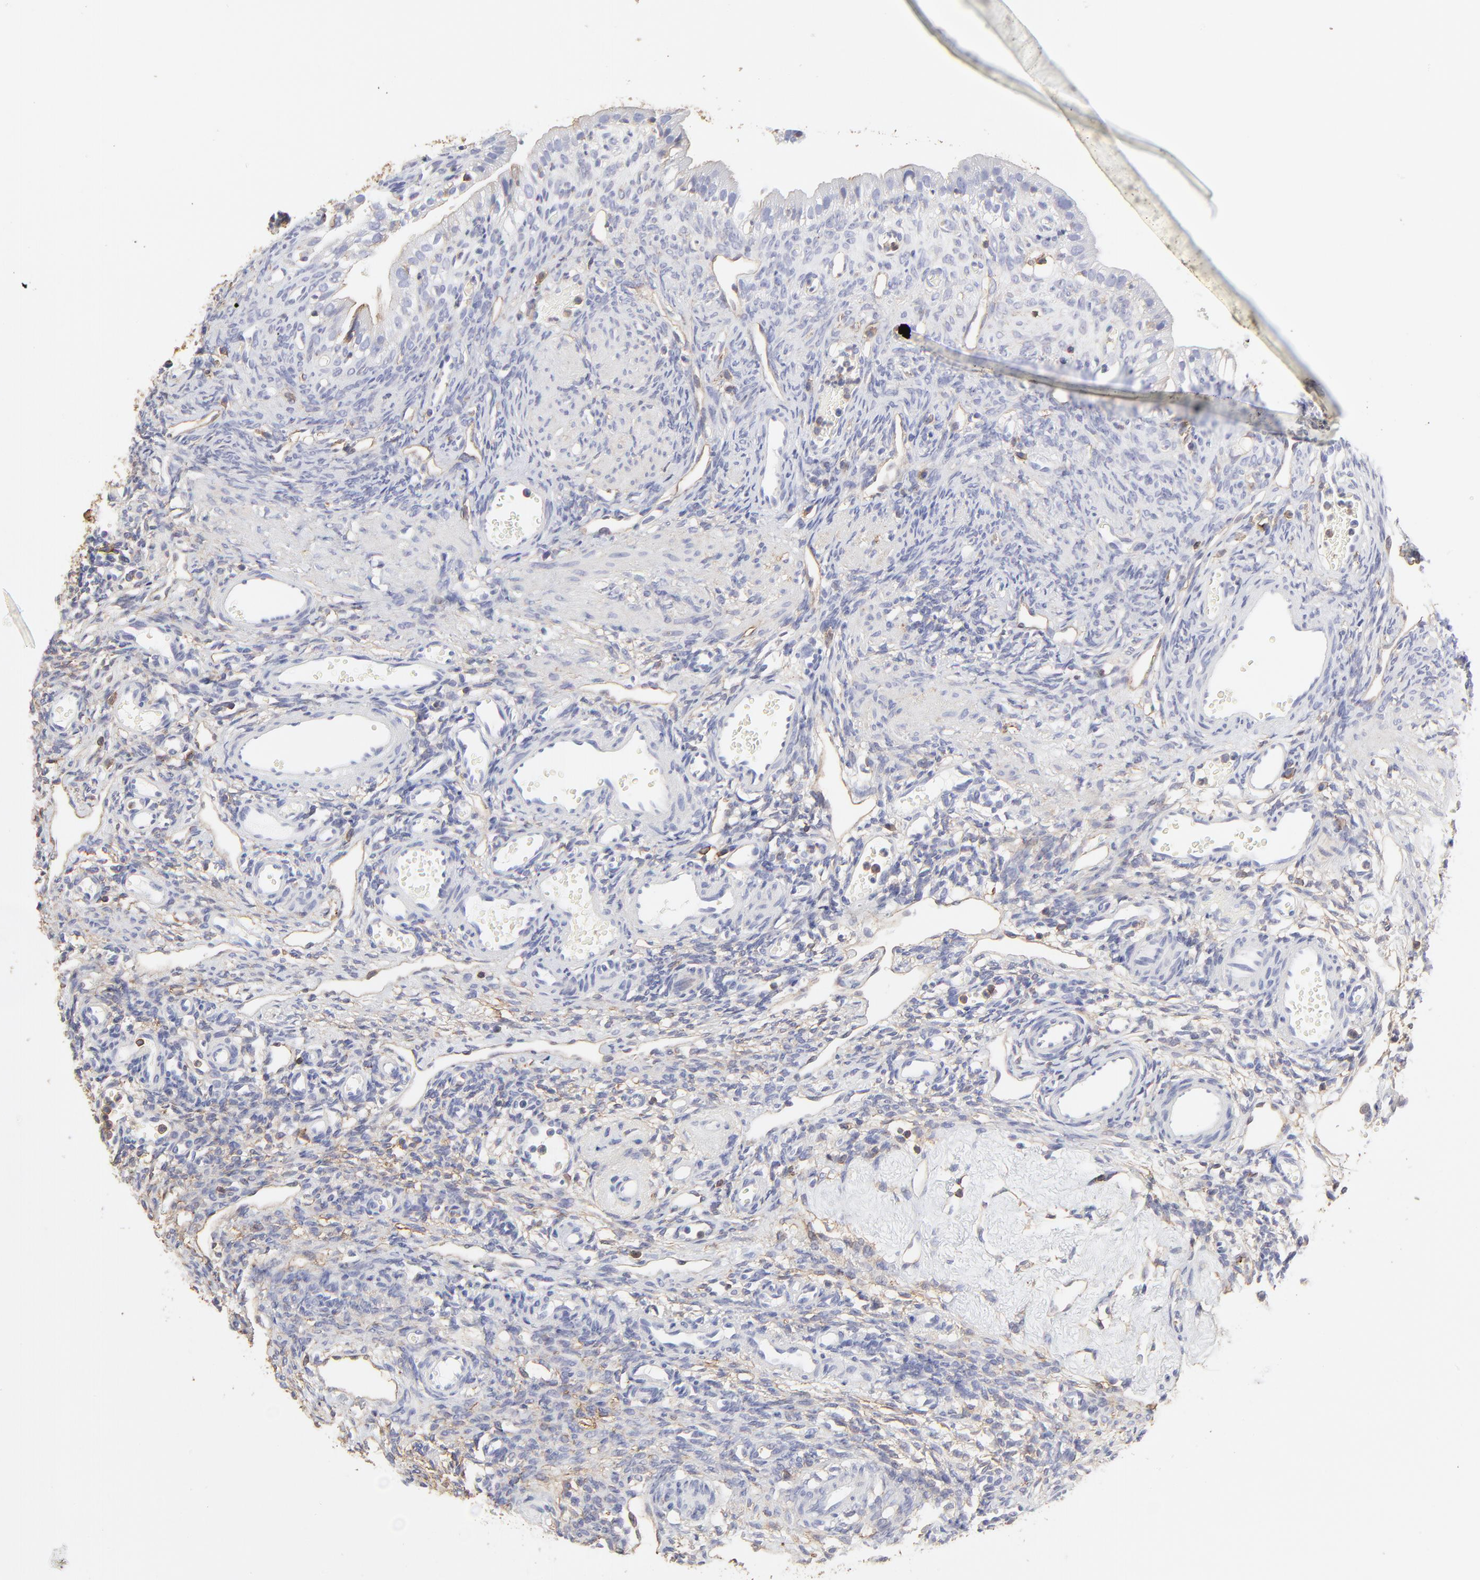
{"staining": {"intensity": "negative", "quantity": "none", "location": "none"}, "tissue": "ovary", "cell_type": "Follicle cells", "image_type": "normal", "snomed": [{"axis": "morphology", "description": "Normal tissue, NOS"}, {"axis": "topography", "description": "Ovary"}], "caption": "Image shows no significant protein positivity in follicle cells of normal ovary.", "gene": "ANXA6", "patient": {"sex": "female", "age": 33}}